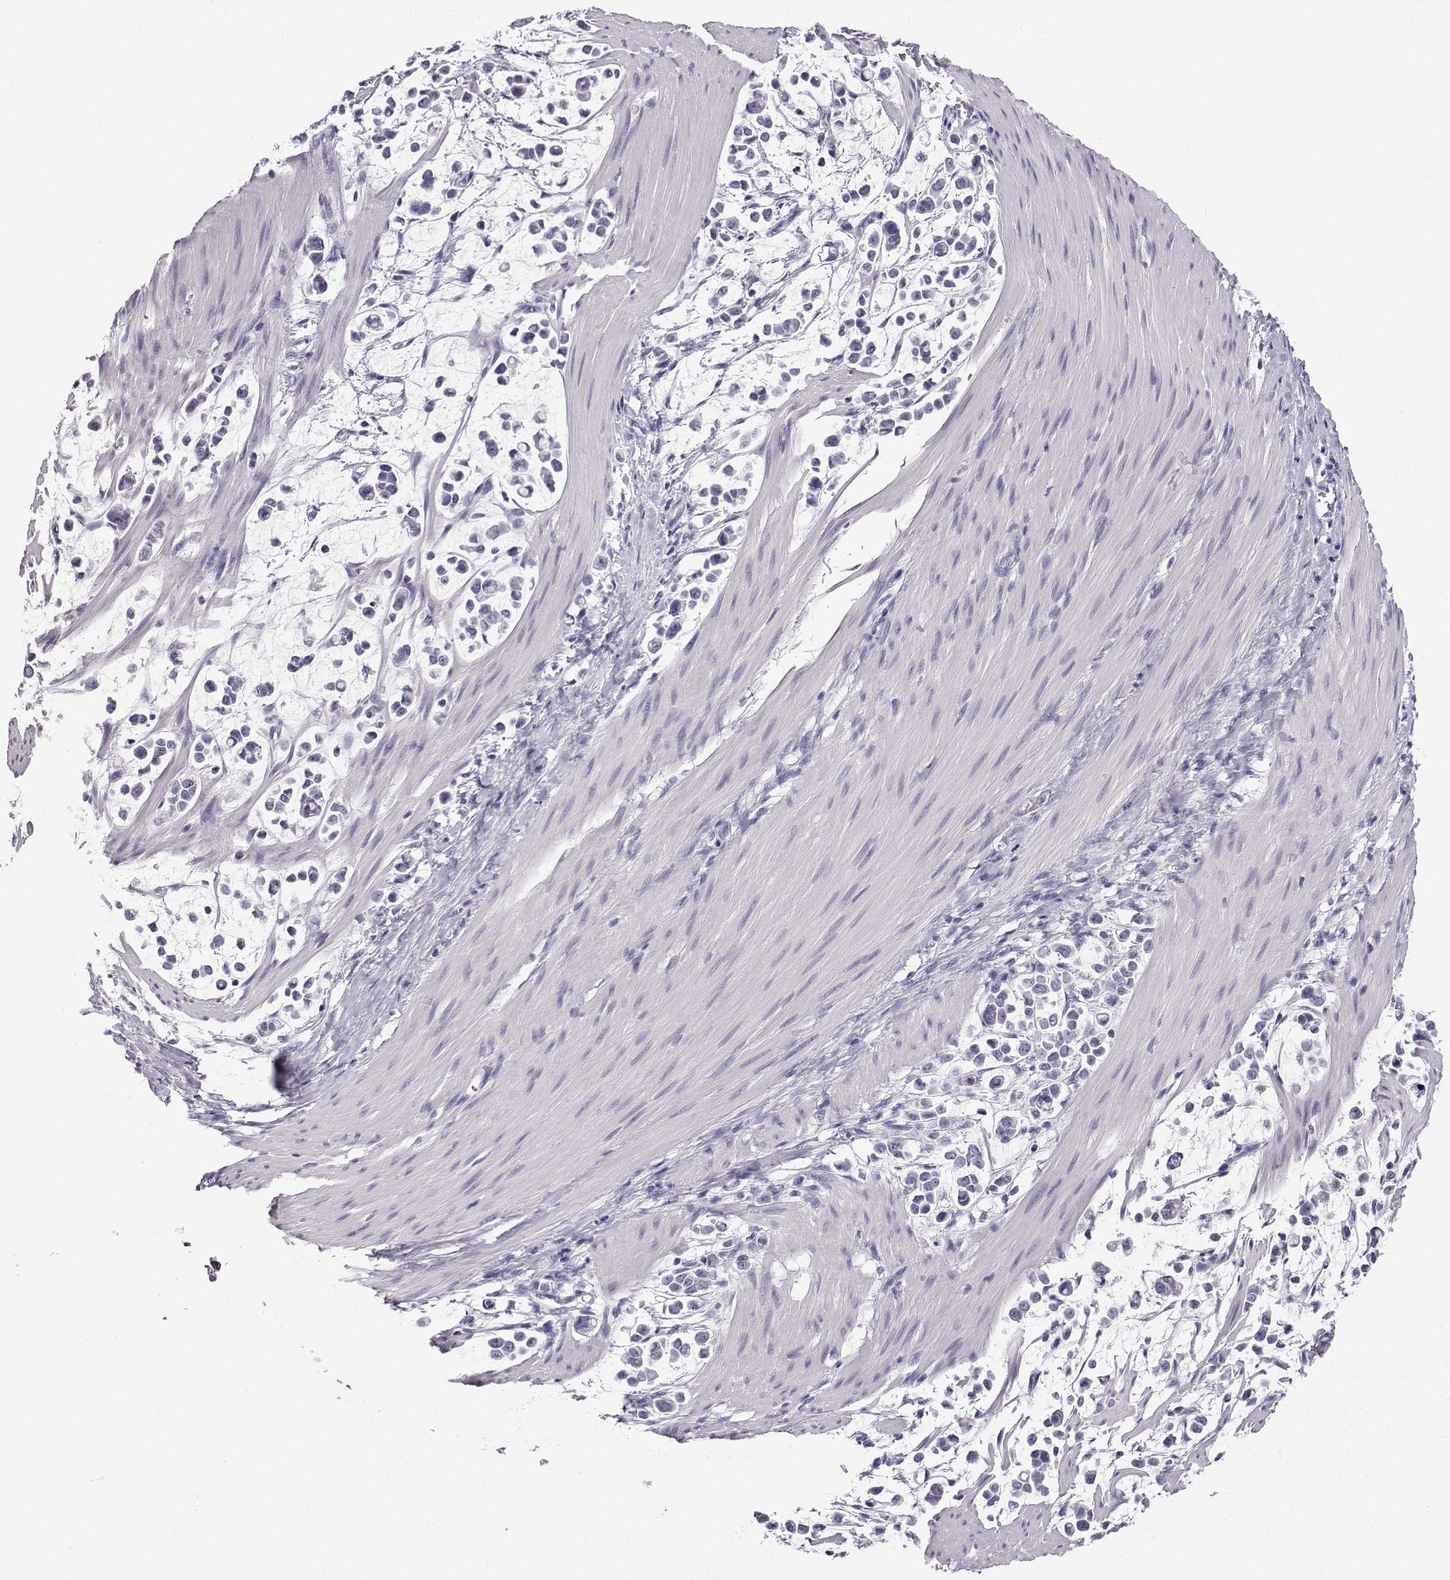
{"staining": {"intensity": "negative", "quantity": "none", "location": "none"}, "tissue": "stomach cancer", "cell_type": "Tumor cells", "image_type": "cancer", "snomed": [{"axis": "morphology", "description": "Adenocarcinoma, NOS"}, {"axis": "topography", "description": "Stomach"}], "caption": "Tumor cells are negative for protein expression in human stomach cancer.", "gene": "ACRBP", "patient": {"sex": "male", "age": 82}}